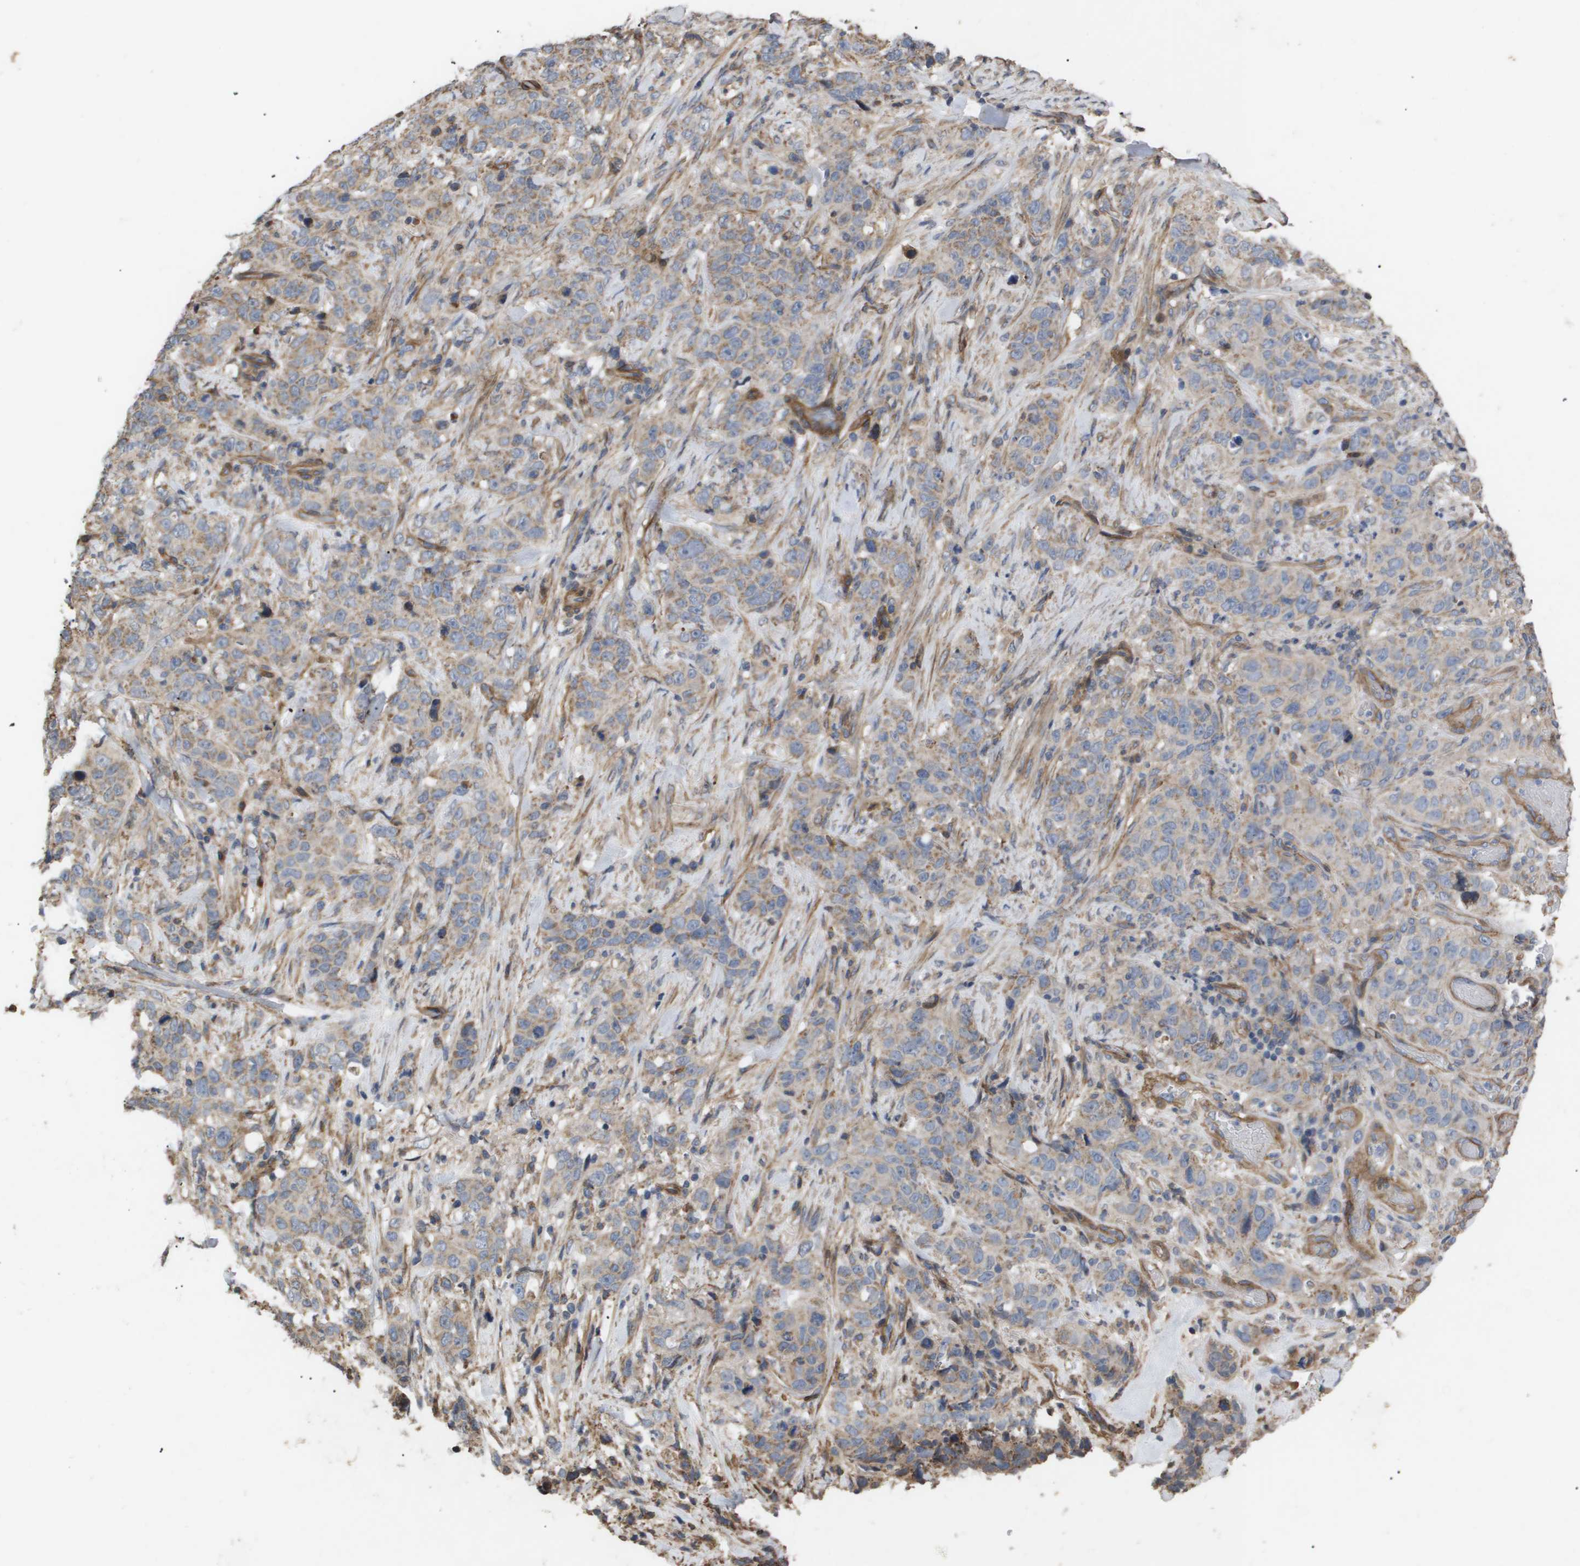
{"staining": {"intensity": "weak", "quantity": ">75%", "location": "cytoplasmic/membranous"}, "tissue": "stomach cancer", "cell_type": "Tumor cells", "image_type": "cancer", "snomed": [{"axis": "morphology", "description": "Adenocarcinoma, NOS"}, {"axis": "topography", "description": "Stomach"}], "caption": "Weak cytoplasmic/membranous expression for a protein is seen in about >75% of tumor cells of stomach cancer using immunohistochemistry (IHC).", "gene": "TNS1", "patient": {"sex": "male", "age": 48}}